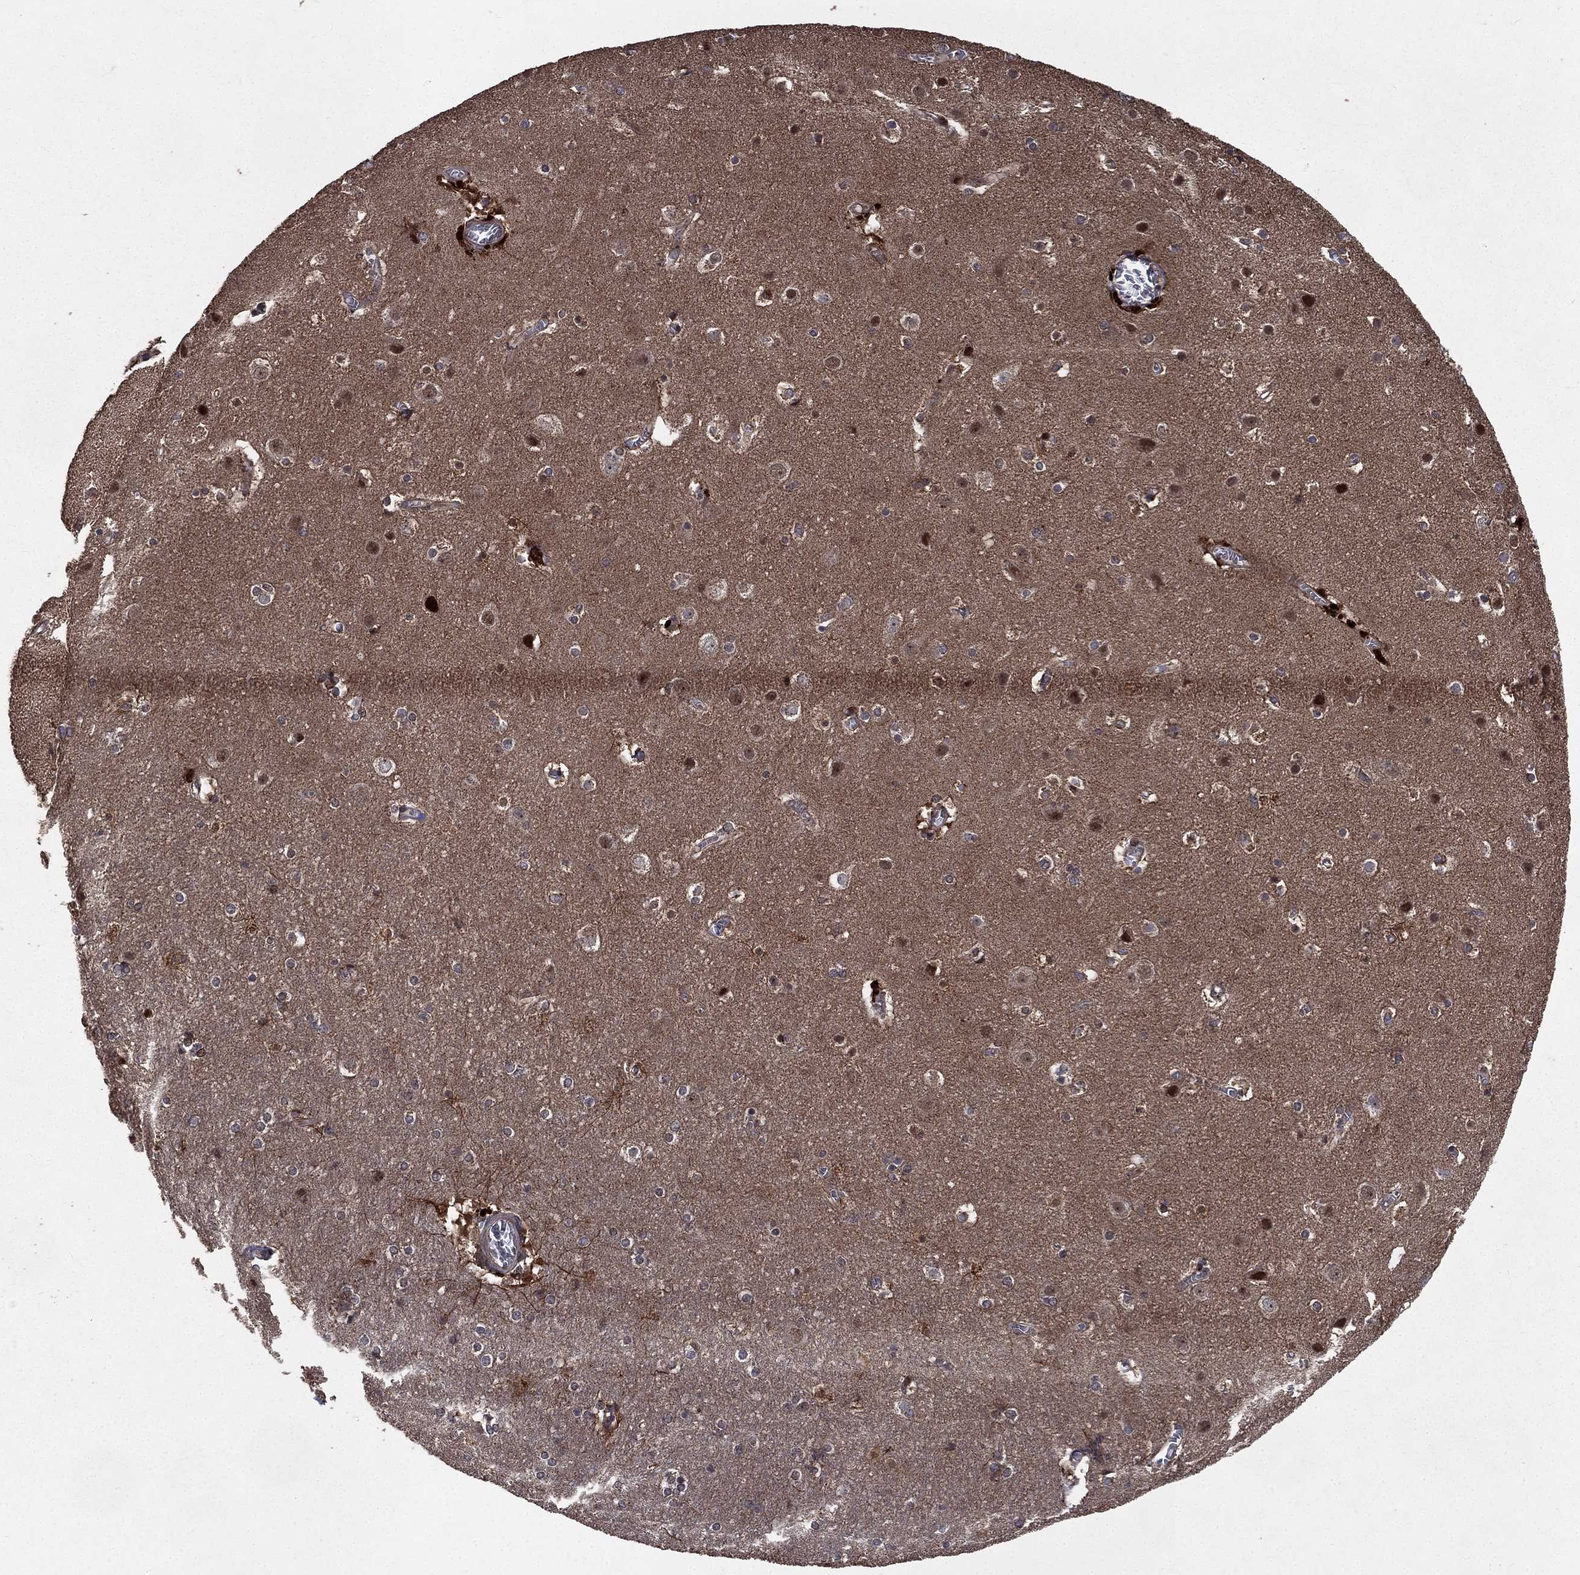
{"staining": {"intensity": "negative", "quantity": "none", "location": "none"}, "tissue": "cerebral cortex", "cell_type": "Endothelial cells", "image_type": "normal", "snomed": [{"axis": "morphology", "description": "Normal tissue, NOS"}, {"axis": "topography", "description": "Cerebral cortex"}], "caption": "Immunohistochemical staining of normal cerebral cortex exhibits no significant positivity in endothelial cells.", "gene": "LENG8", "patient": {"sex": "male", "age": 59}}